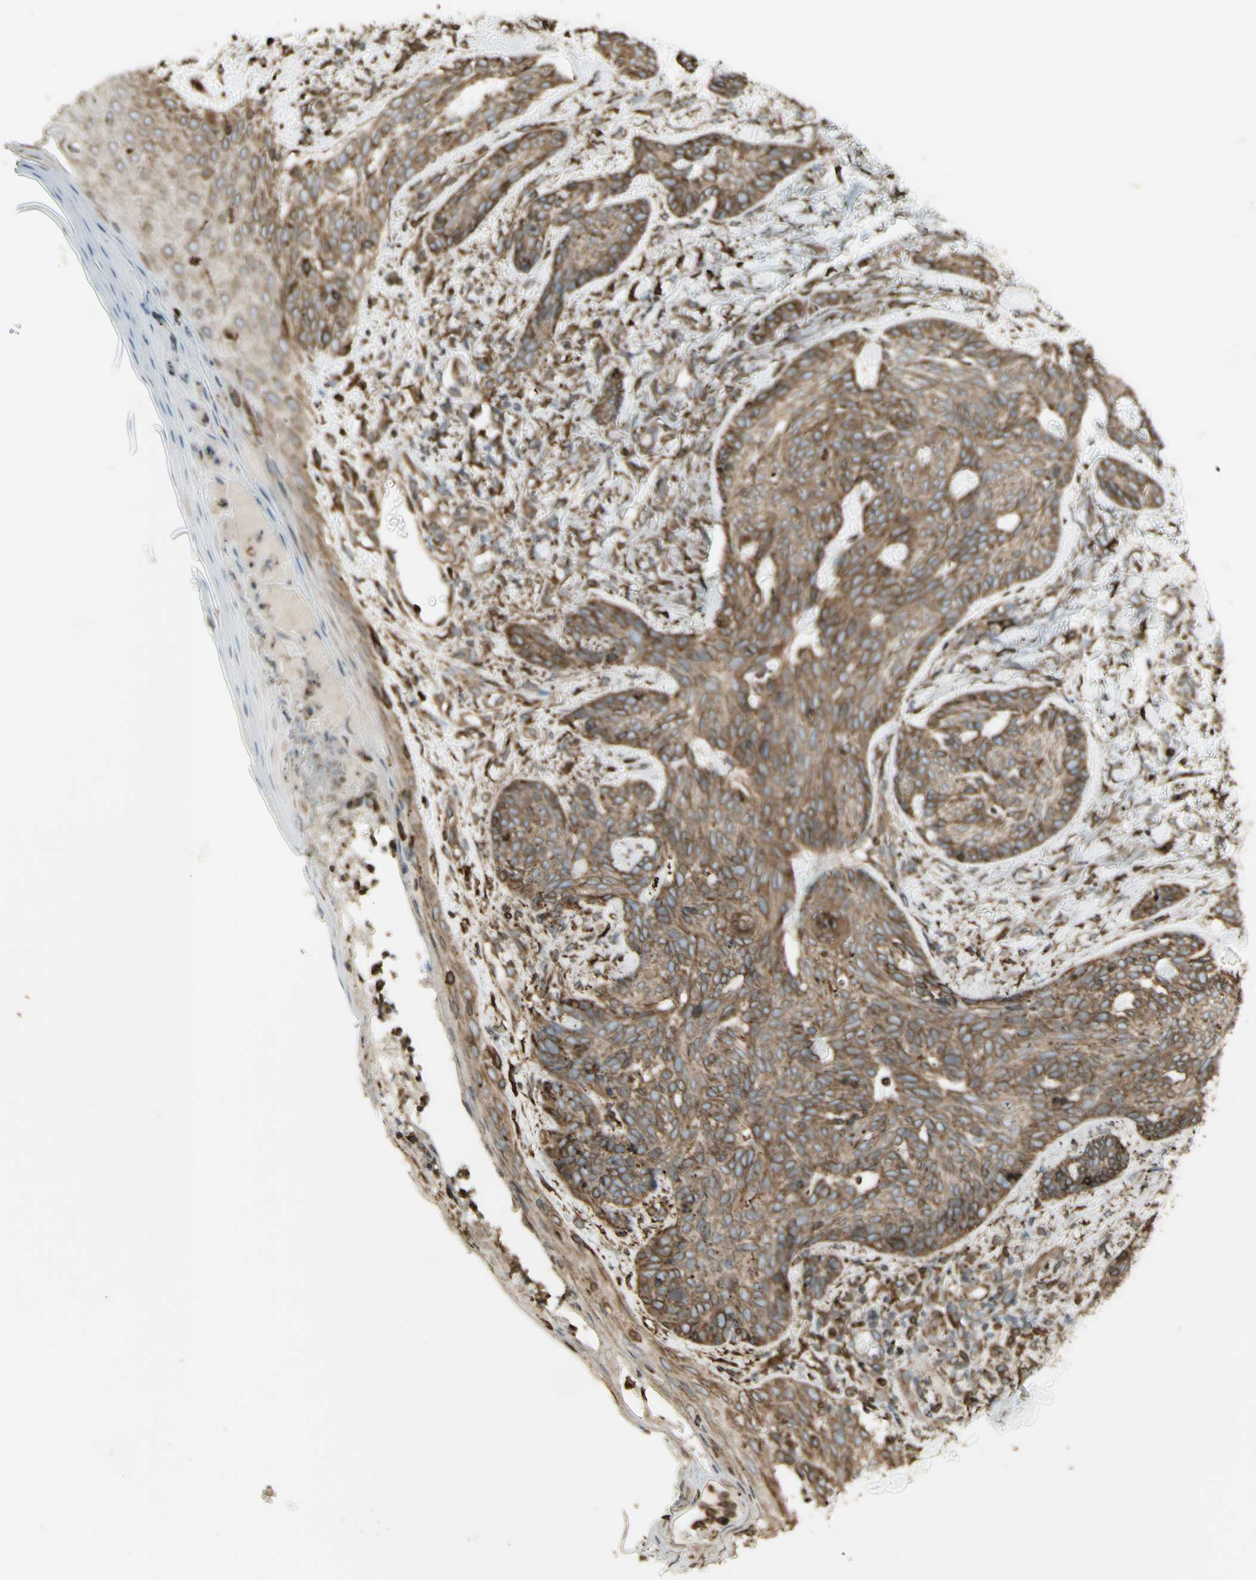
{"staining": {"intensity": "moderate", "quantity": ">75%", "location": "cytoplasmic/membranous"}, "tissue": "skin cancer", "cell_type": "Tumor cells", "image_type": "cancer", "snomed": [{"axis": "morphology", "description": "Basal cell carcinoma"}, {"axis": "topography", "description": "Skin"}], "caption": "Immunohistochemistry (IHC) (DAB (3,3'-diaminobenzidine)) staining of human skin basal cell carcinoma displays moderate cytoplasmic/membranous protein expression in about >75% of tumor cells. (Brightfield microscopy of DAB IHC at high magnification).", "gene": "CANX", "patient": {"sex": "male", "age": 43}}